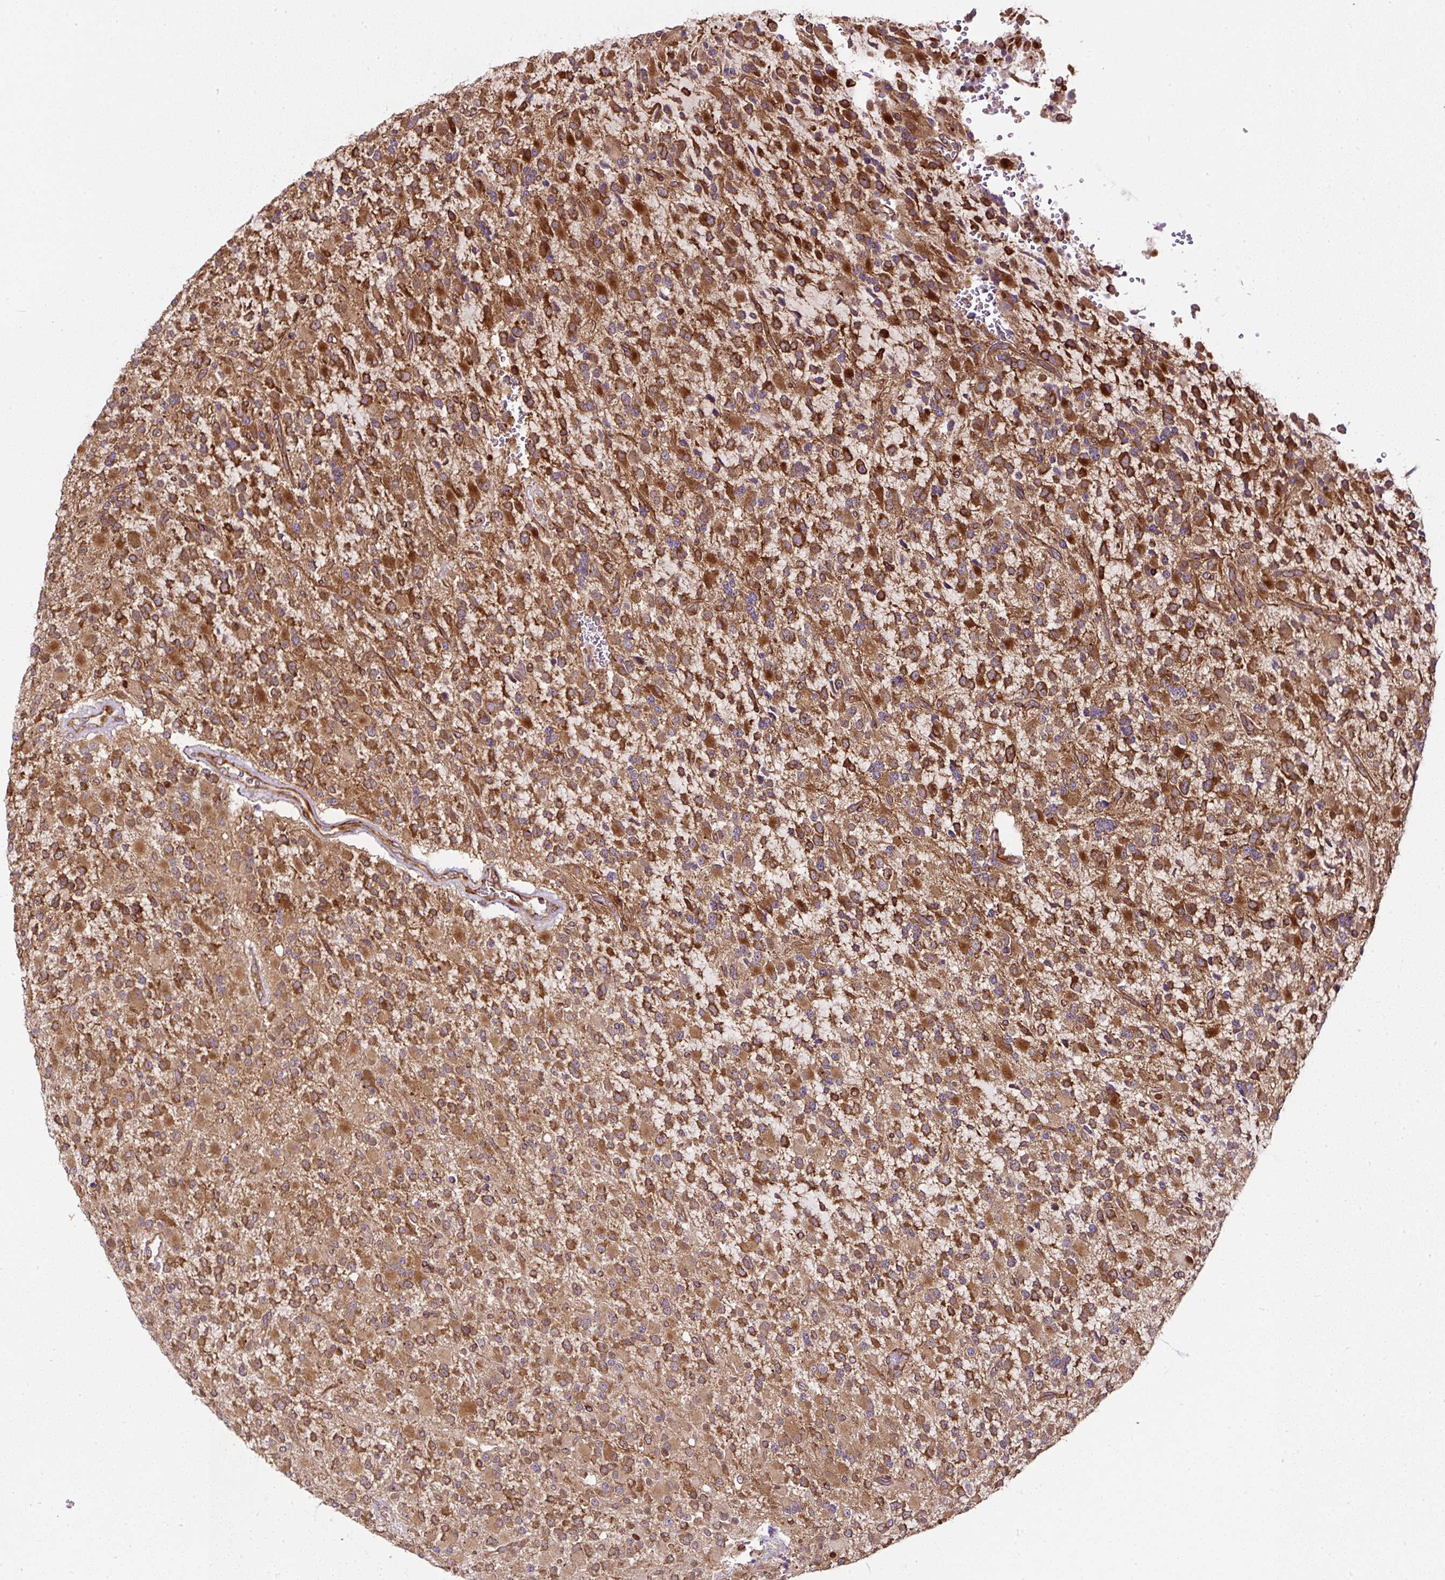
{"staining": {"intensity": "strong", "quantity": ">75%", "location": "cytoplasmic/membranous"}, "tissue": "glioma", "cell_type": "Tumor cells", "image_type": "cancer", "snomed": [{"axis": "morphology", "description": "Glioma, malignant, High grade"}, {"axis": "topography", "description": "Brain"}], "caption": "This is a photomicrograph of immunohistochemistry staining of glioma, which shows strong positivity in the cytoplasmic/membranous of tumor cells.", "gene": "KDM4E", "patient": {"sex": "male", "age": 34}}